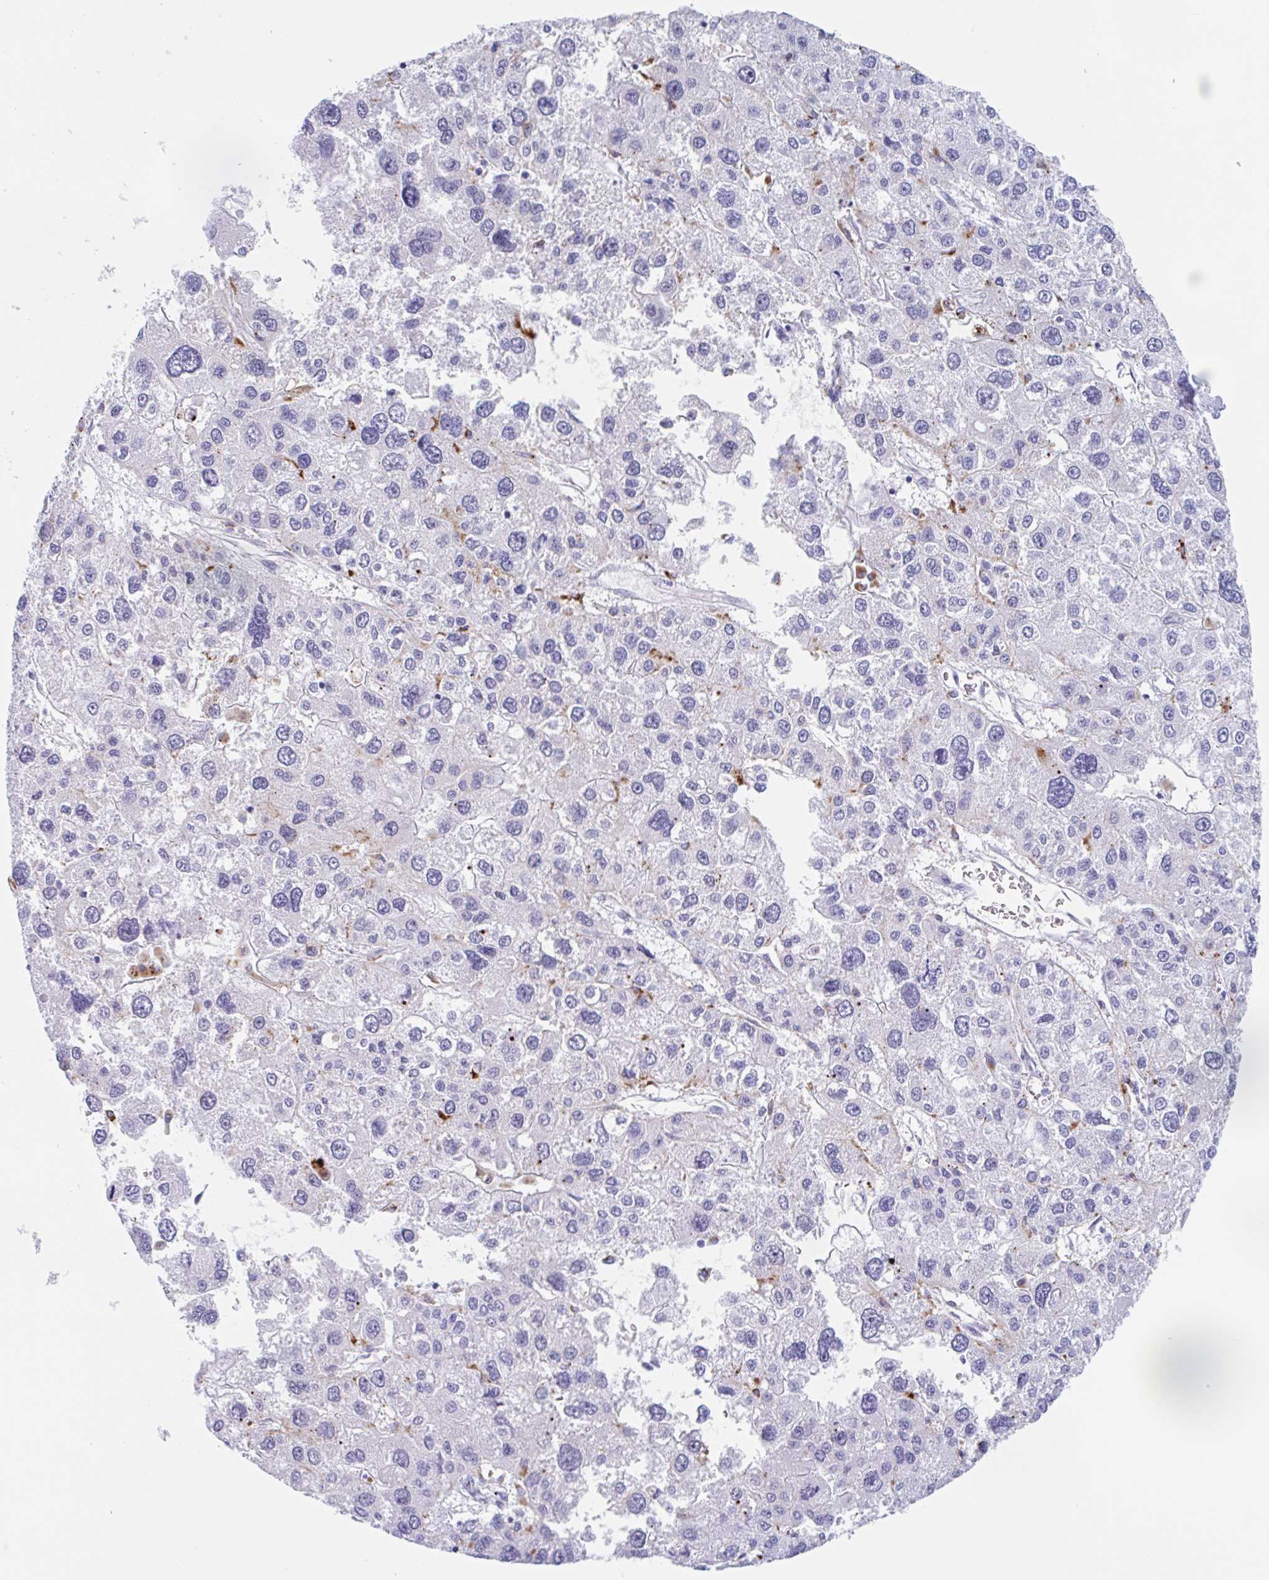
{"staining": {"intensity": "moderate", "quantity": "<25%", "location": "cytoplasmic/membranous"}, "tissue": "liver cancer", "cell_type": "Tumor cells", "image_type": "cancer", "snomed": [{"axis": "morphology", "description": "Carcinoma, Hepatocellular, NOS"}, {"axis": "topography", "description": "Liver"}], "caption": "DAB immunohistochemical staining of liver cancer displays moderate cytoplasmic/membranous protein expression in approximately <25% of tumor cells.", "gene": "ANKRD9", "patient": {"sex": "male", "age": 73}}